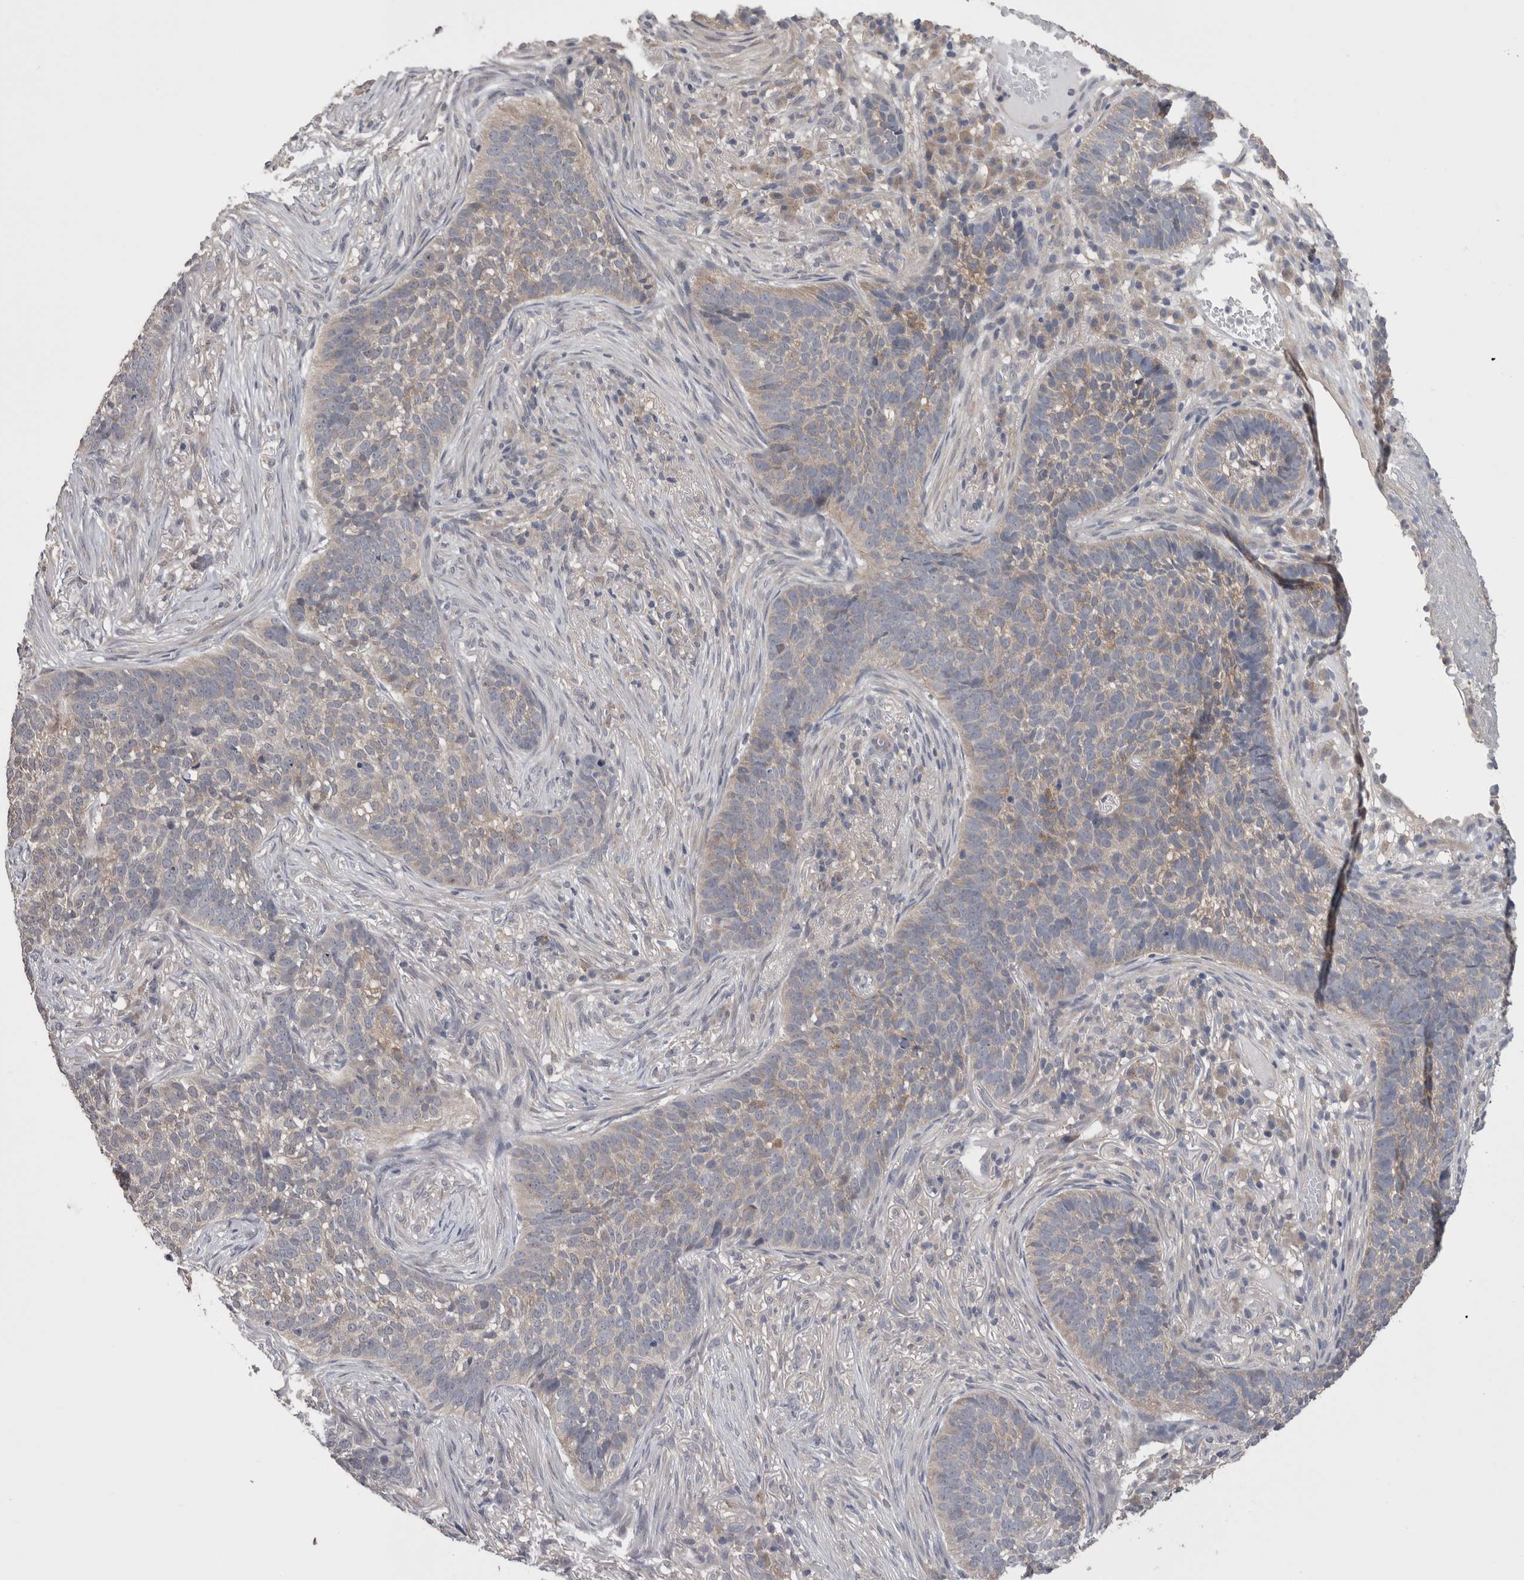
{"staining": {"intensity": "weak", "quantity": "<25%", "location": "cytoplasmic/membranous"}, "tissue": "skin cancer", "cell_type": "Tumor cells", "image_type": "cancer", "snomed": [{"axis": "morphology", "description": "Basal cell carcinoma"}, {"axis": "topography", "description": "Skin"}], "caption": "Immunohistochemistry (IHC) photomicrograph of neoplastic tissue: human skin cancer (basal cell carcinoma) stained with DAB displays no significant protein expression in tumor cells.", "gene": "DCTN6", "patient": {"sex": "male", "age": 85}}